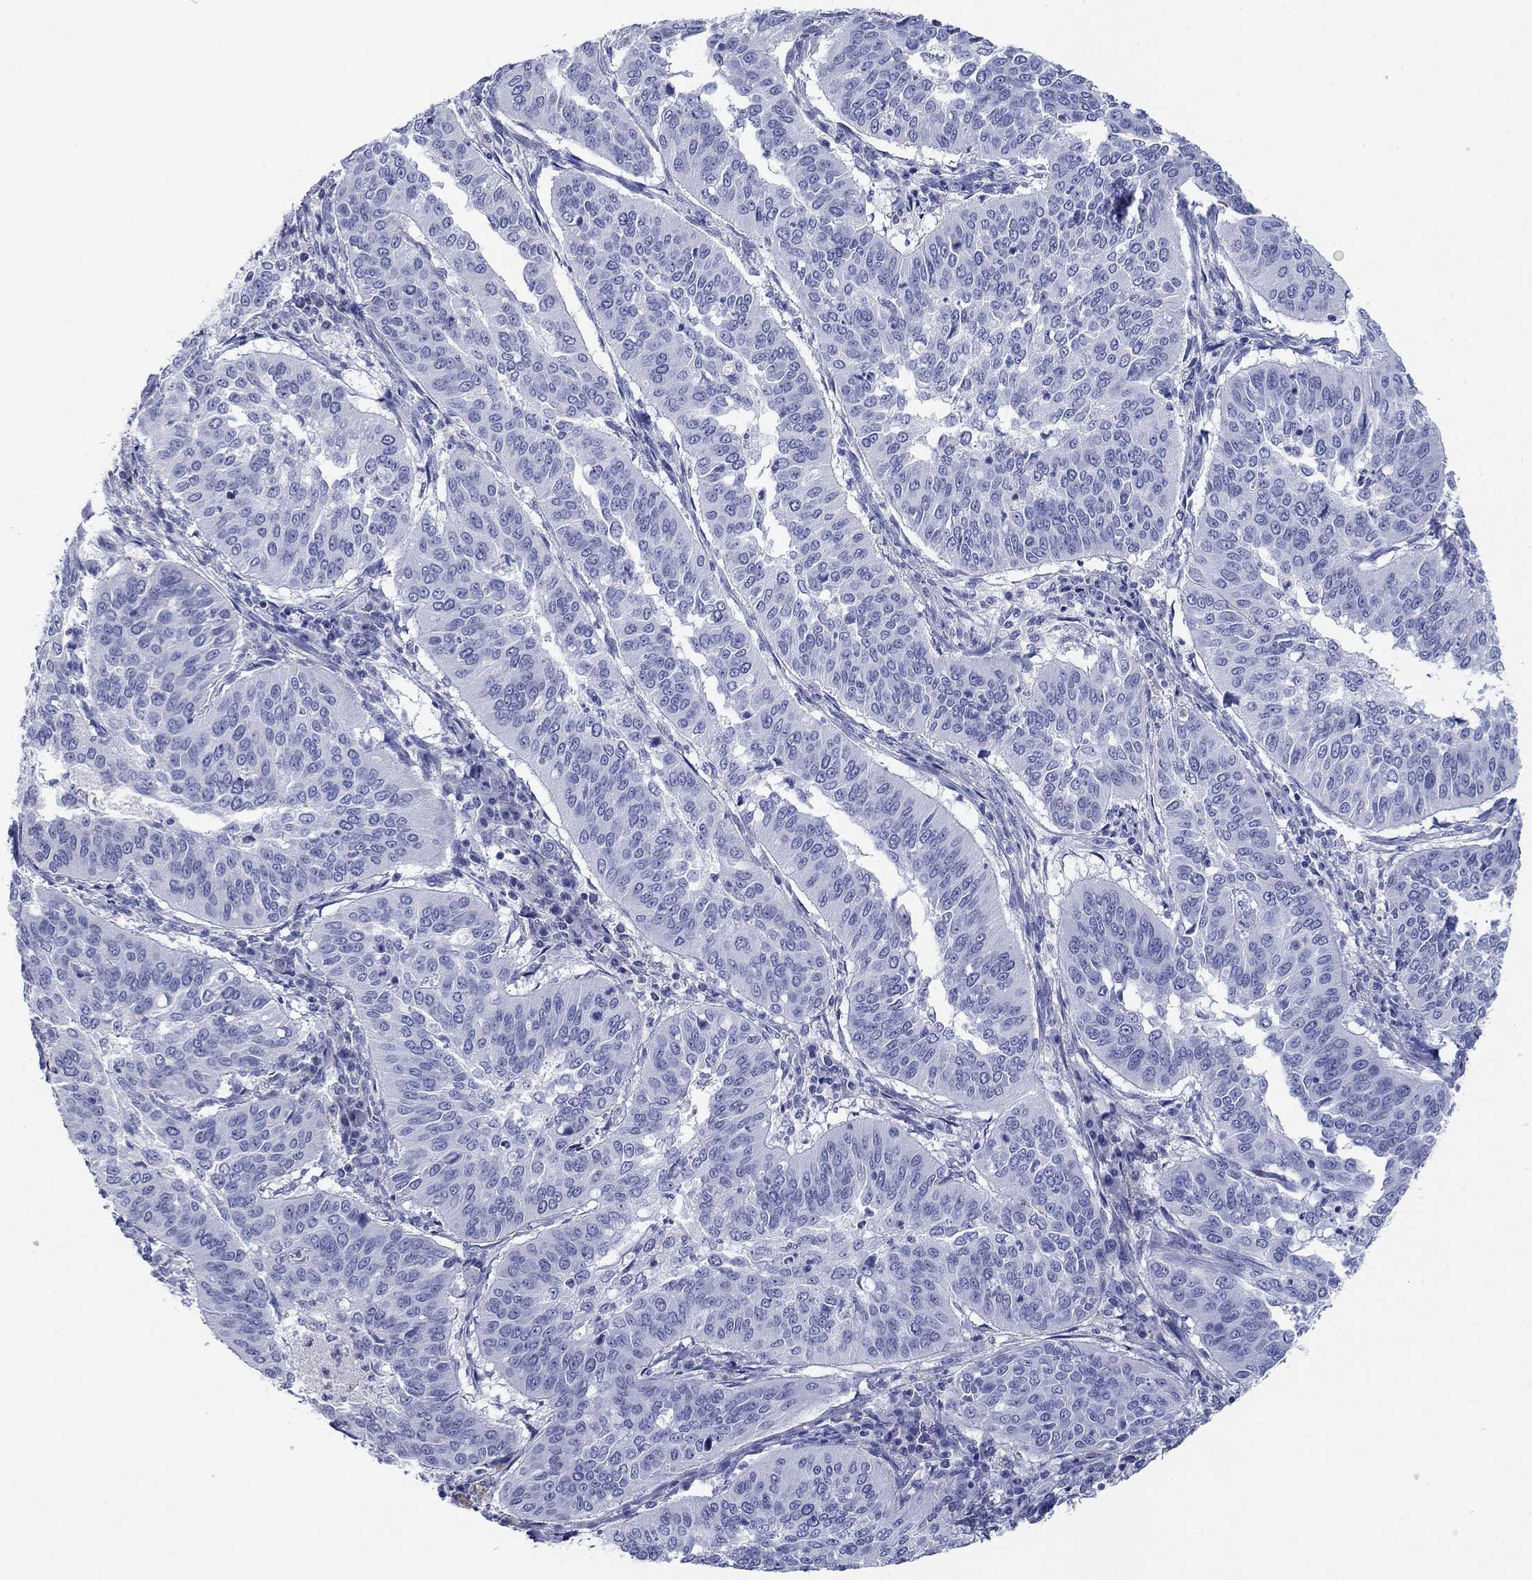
{"staining": {"intensity": "negative", "quantity": "none", "location": "none"}, "tissue": "cervical cancer", "cell_type": "Tumor cells", "image_type": "cancer", "snomed": [{"axis": "morphology", "description": "Normal tissue, NOS"}, {"axis": "morphology", "description": "Squamous cell carcinoma, NOS"}, {"axis": "topography", "description": "Cervix"}], "caption": "High power microscopy photomicrograph of an IHC histopathology image of squamous cell carcinoma (cervical), revealing no significant positivity in tumor cells.", "gene": "PDYN", "patient": {"sex": "female", "age": 39}}